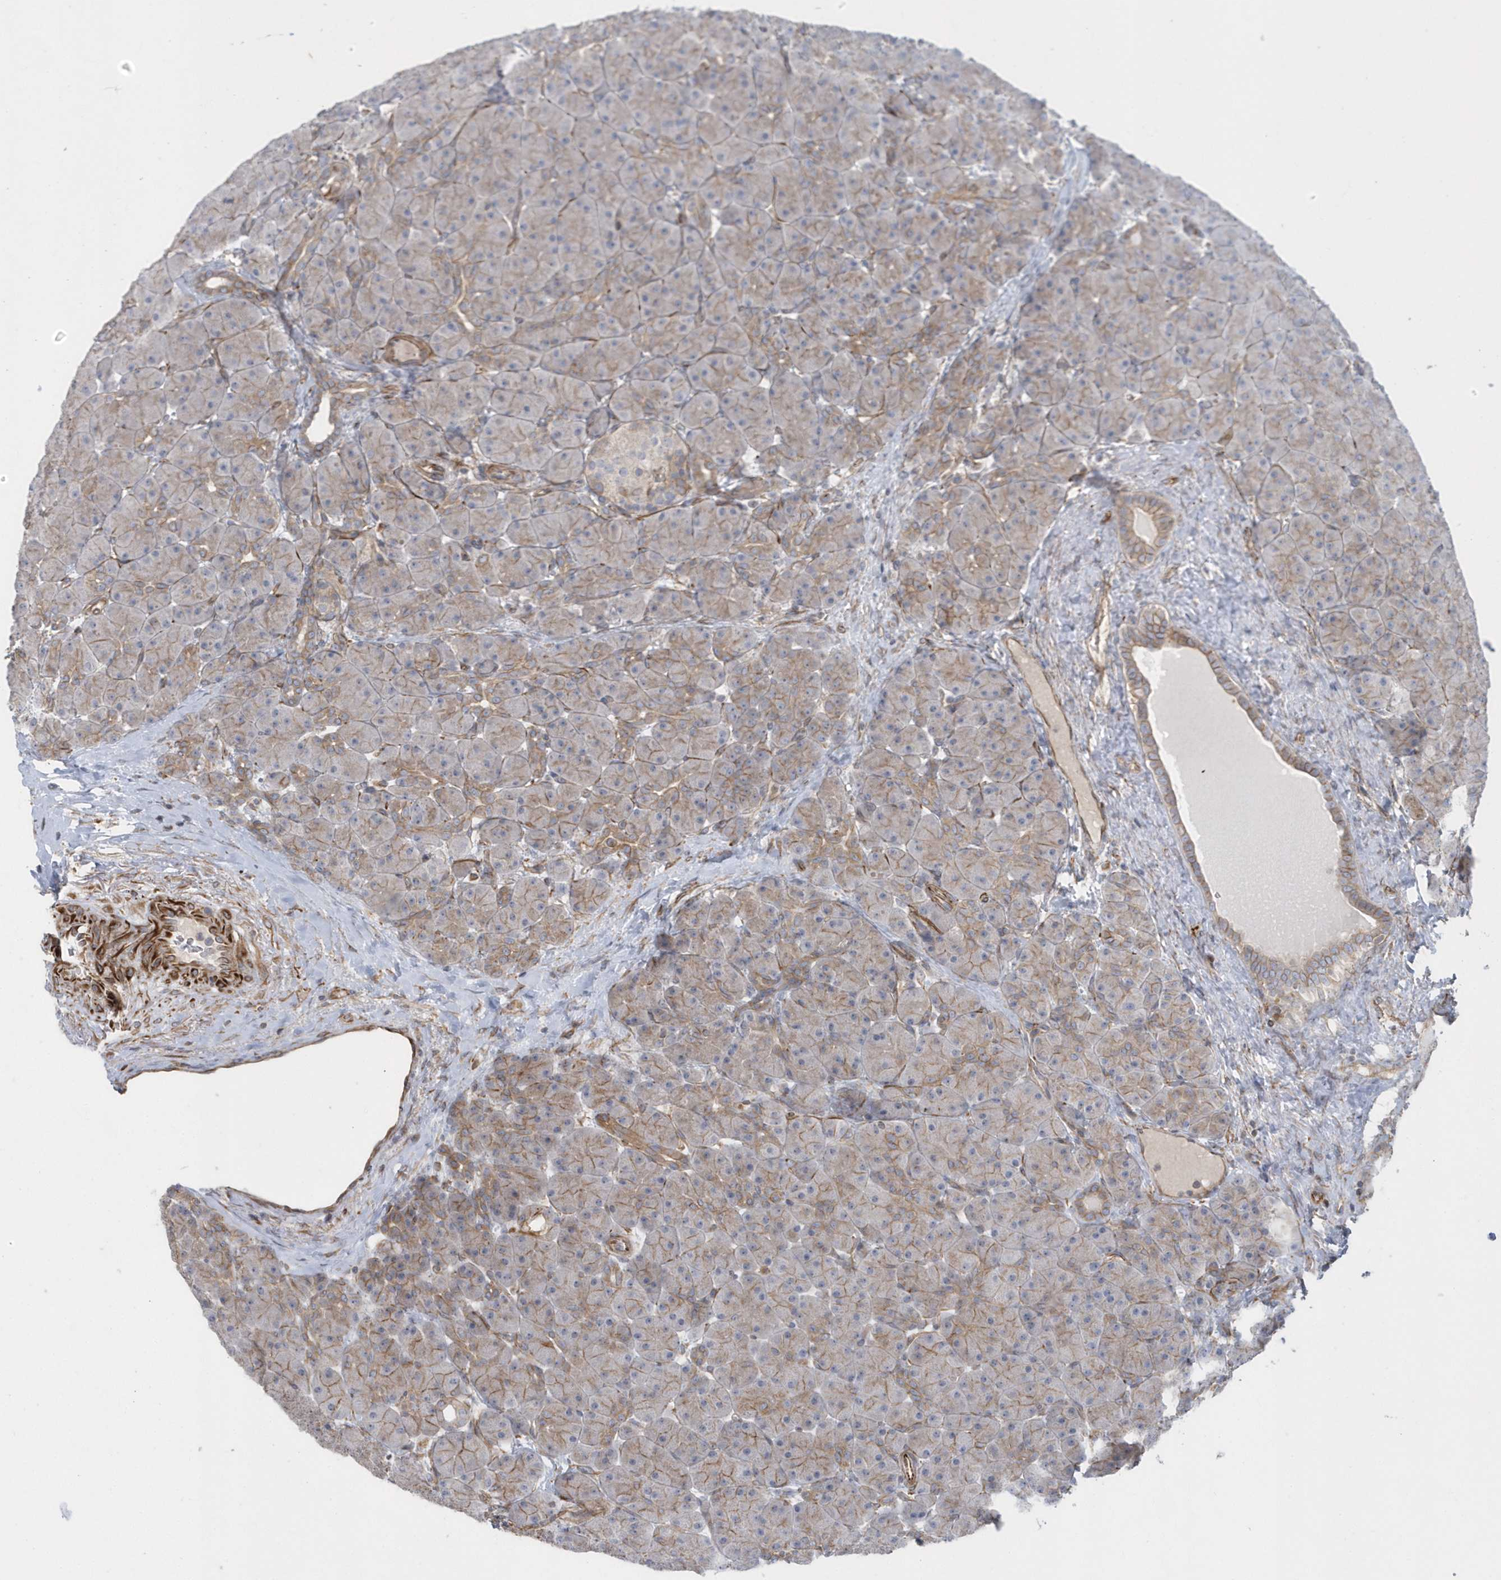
{"staining": {"intensity": "moderate", "quantity": "25%-75%", "location": "cytoplasmic/membranous"}, "tissue": "pancreas", "cell_type": "Exocrine glandular cells", "image_type": "normal", "snomed": [{"axis": "morphology", "description": "Normal tissue, NOS"}, {"axis": "topography", "description": "Pancreas"}], "caption": "An immunohistochemistry photomicrograph of unremarkable tissue is shown. Protein staining in brown shows moderate cytoplasmic/membranous positivity in pancreas within exocrine glandular cells. The staining was performed using DAB (3,3'-diaminobenzidine), with brown indicating positive protein expression. Nuclei are stained blue with hematoxylin.", "gene": "RAB17", "patient": {"sex": "male", "age": 66}}